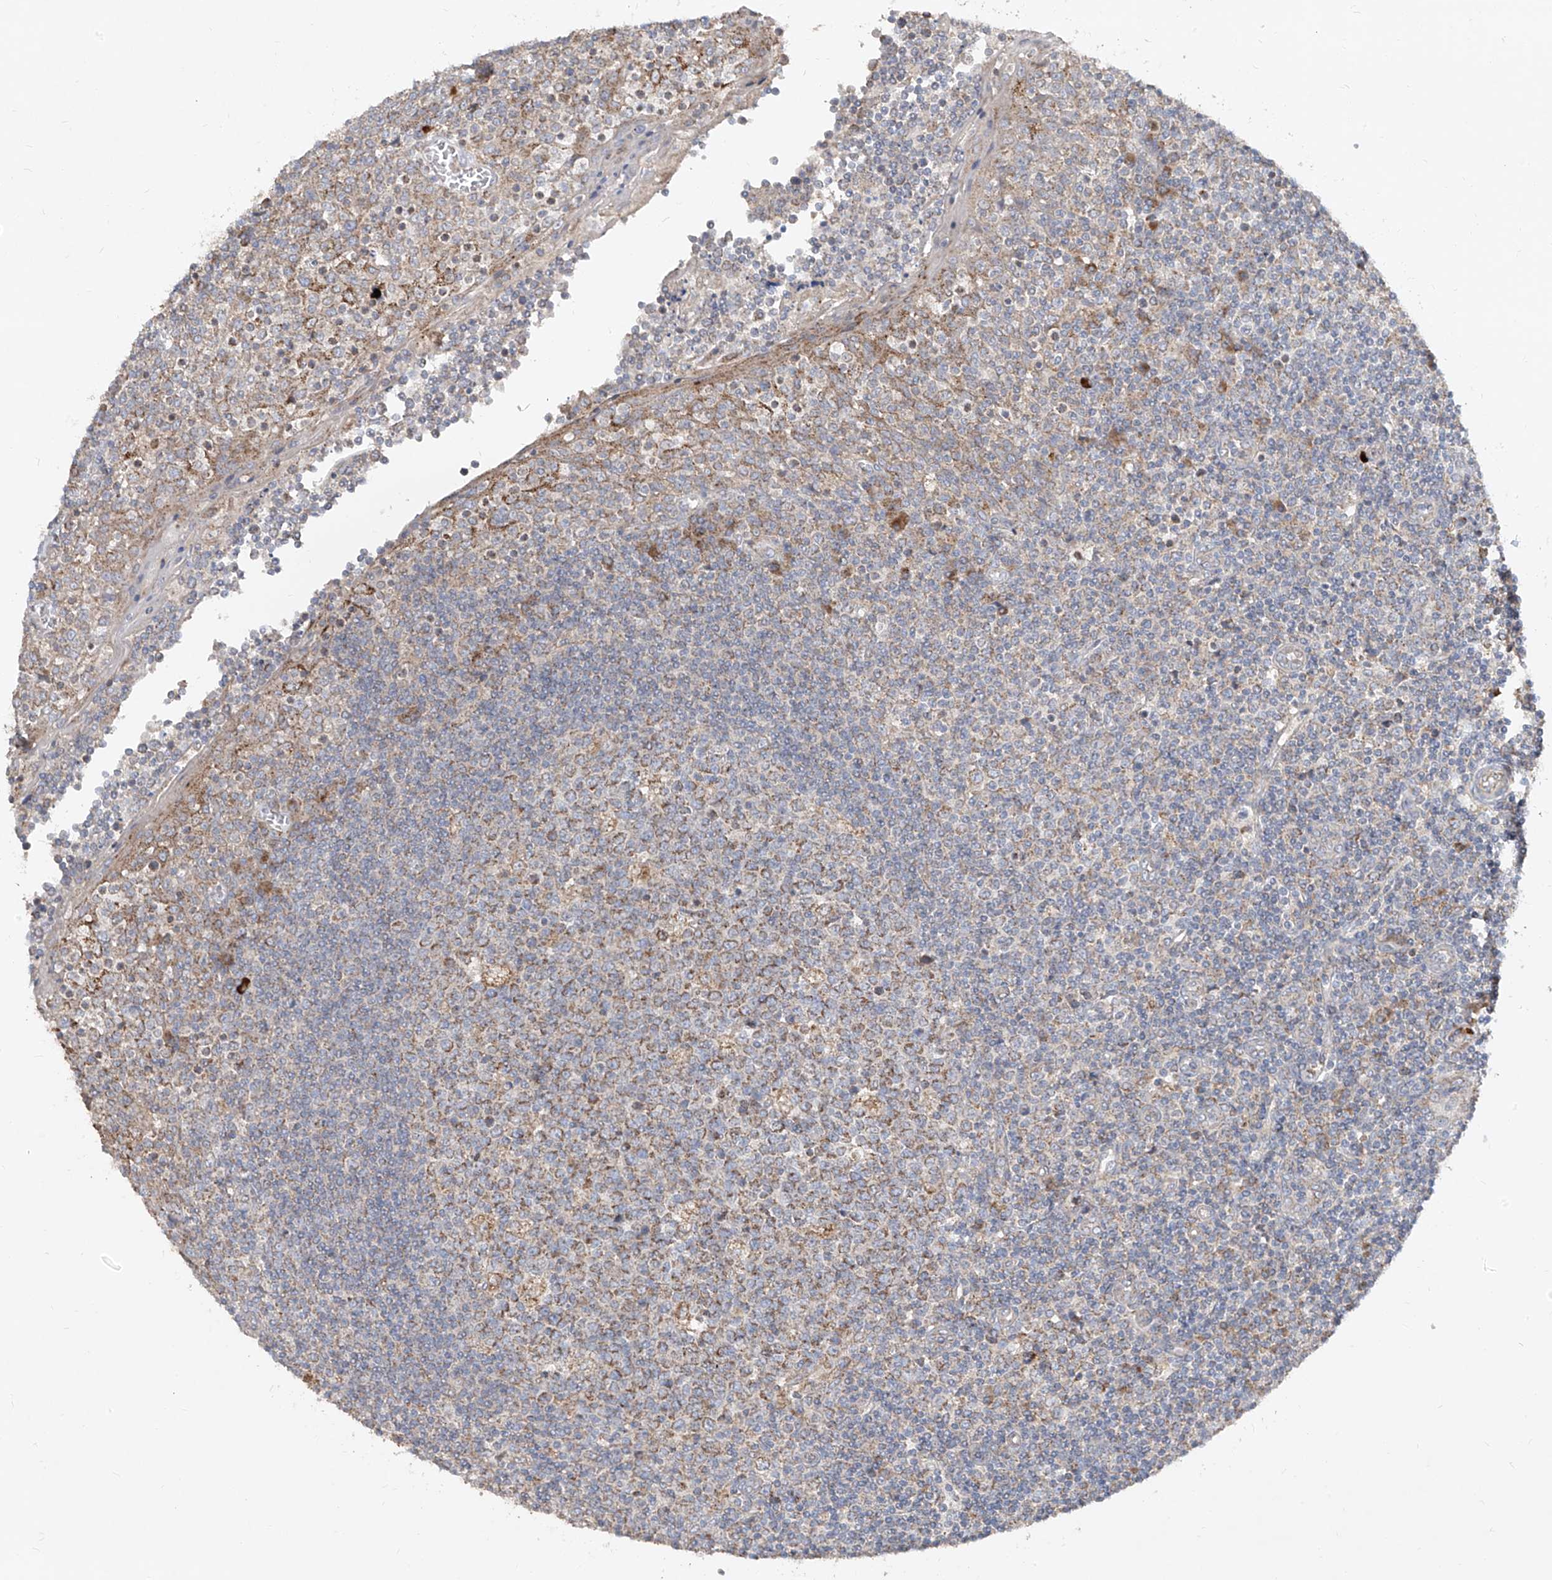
{"staining": {"intensity": "moderate", "quantity": "25%-75%", "location": "cytoplasmic/membranous"}, "tissue": "tonsil", "cell_type": "Germinal center cells", "image_type": "normal", "snomed": [{"axis": "morphology", "description": "Normal tissue, NOS"}, {"axis": "topography", "description": "Tonsil"}], "caption": "Germinal center cells exhibit medium levels of moderate cytoplasmic/membranous expression in about 25%-75% of cells in normal human tonsil. The staining was performed using DAB (3,3'-diaminobenzidine), with brown indicating positive protein expression. Nuclei are stained blue with hematoxylin.", "gene": "ABCD3", "patient": {"sex": "female", "age": 19}}